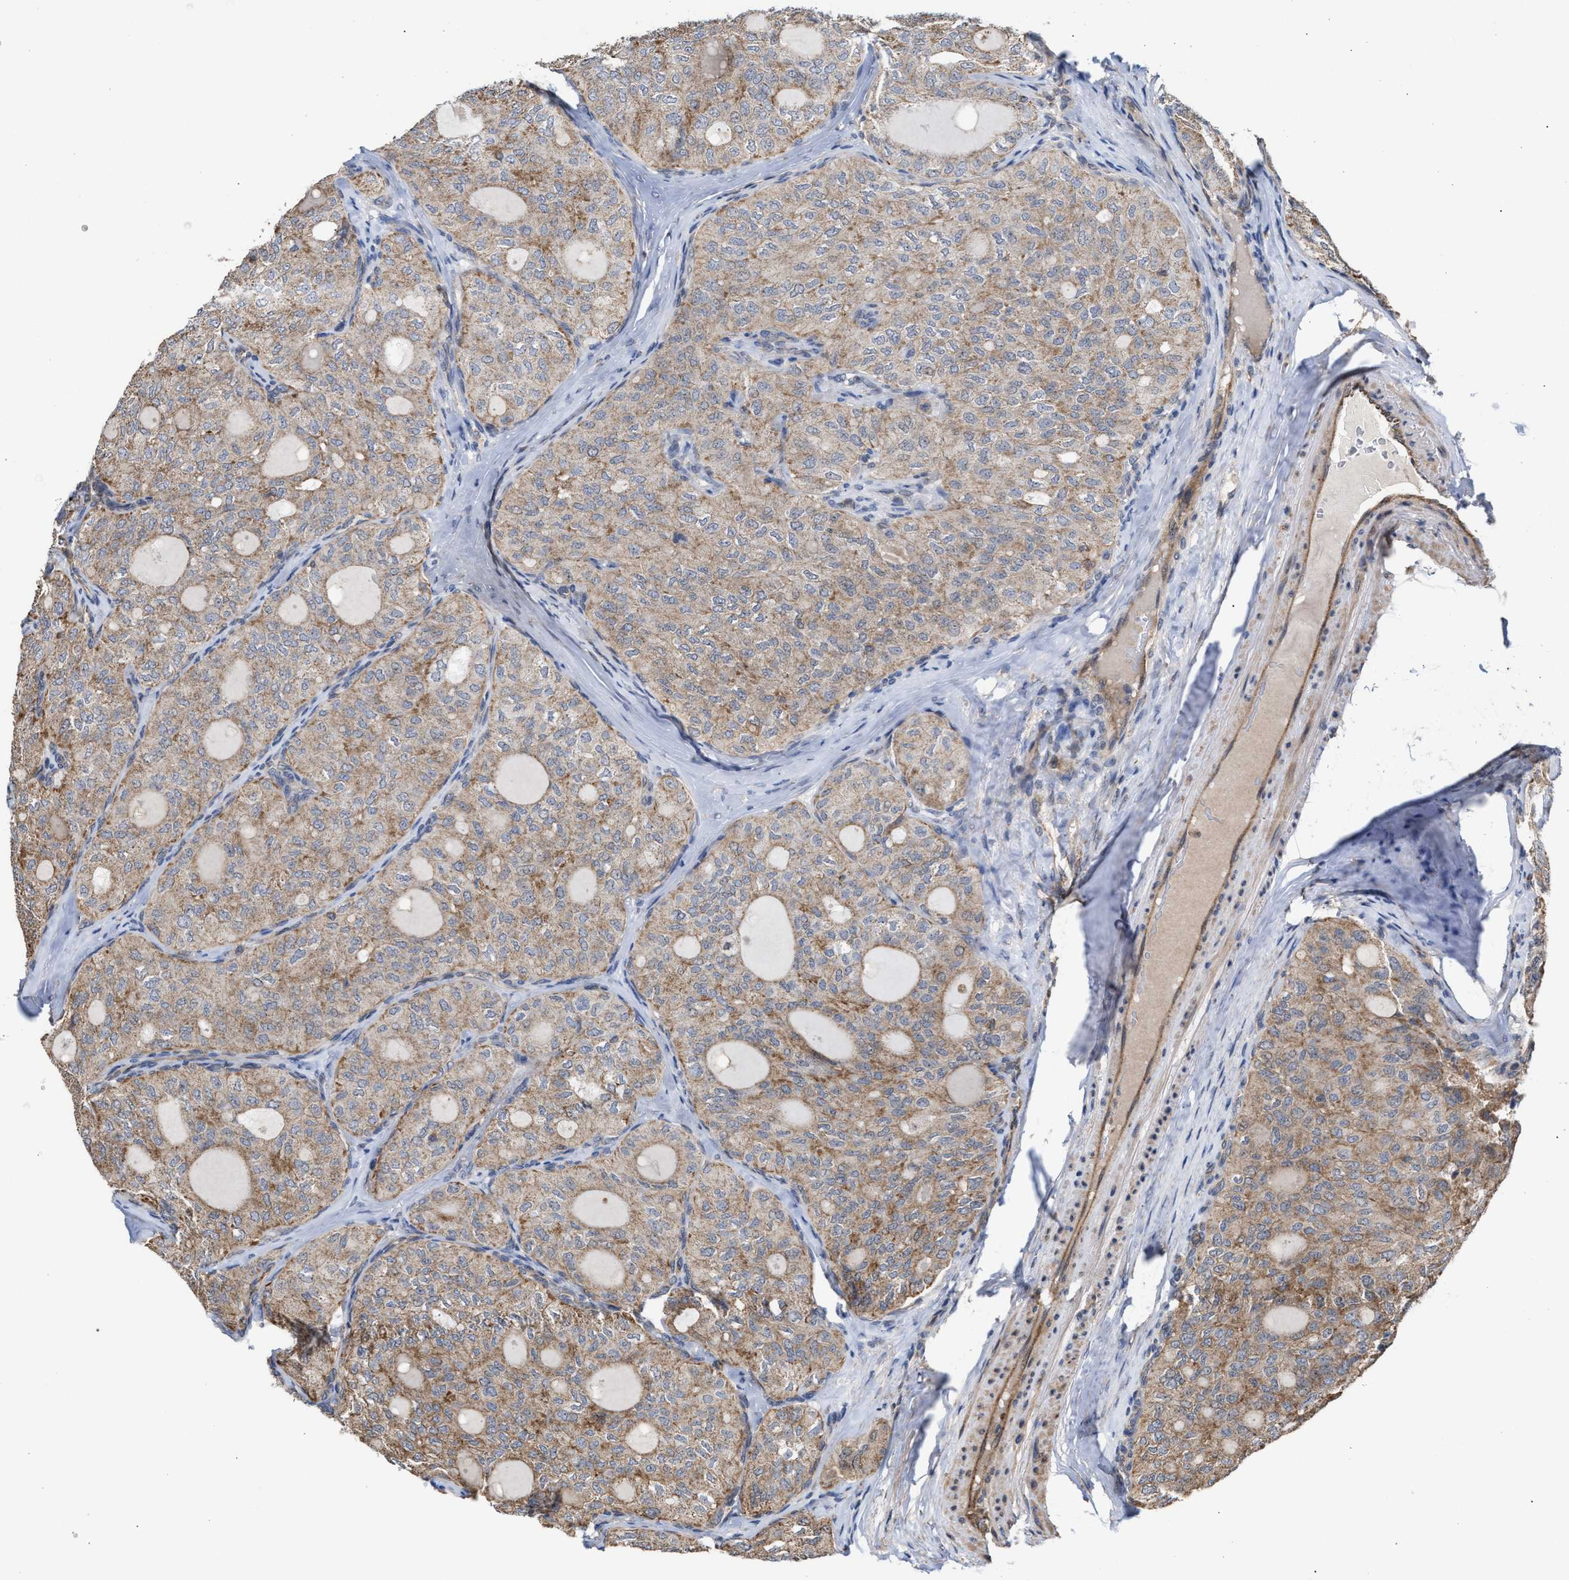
{"staining": {"intensity": "moderate", "quantity": ">75%", "location": "cytoplasmic/membranous"}, "tissue": "thyroid cancer", "cell_type": "Tumor cells", "image_type": "cancer", "snomed": [{"axis": "morphology", "description": "Follicular adenoma carcinoma, NOS"}, {"axis": "topography", "description": "Thyroid gland"}], "caption": "IHC micrograph of neoplastic tissue: human thyroid follicular adenoma carcinoma stained using immunohistochemistry (IHC) shows medium levels of moderate protein expression localized specifically in the cytoplasmic/membranous of tumor cells, appearing as a cytoplasmic/membranous brown color.", "gene": "EXOSC2", "patient": {"sex": "male", "age": 75}}